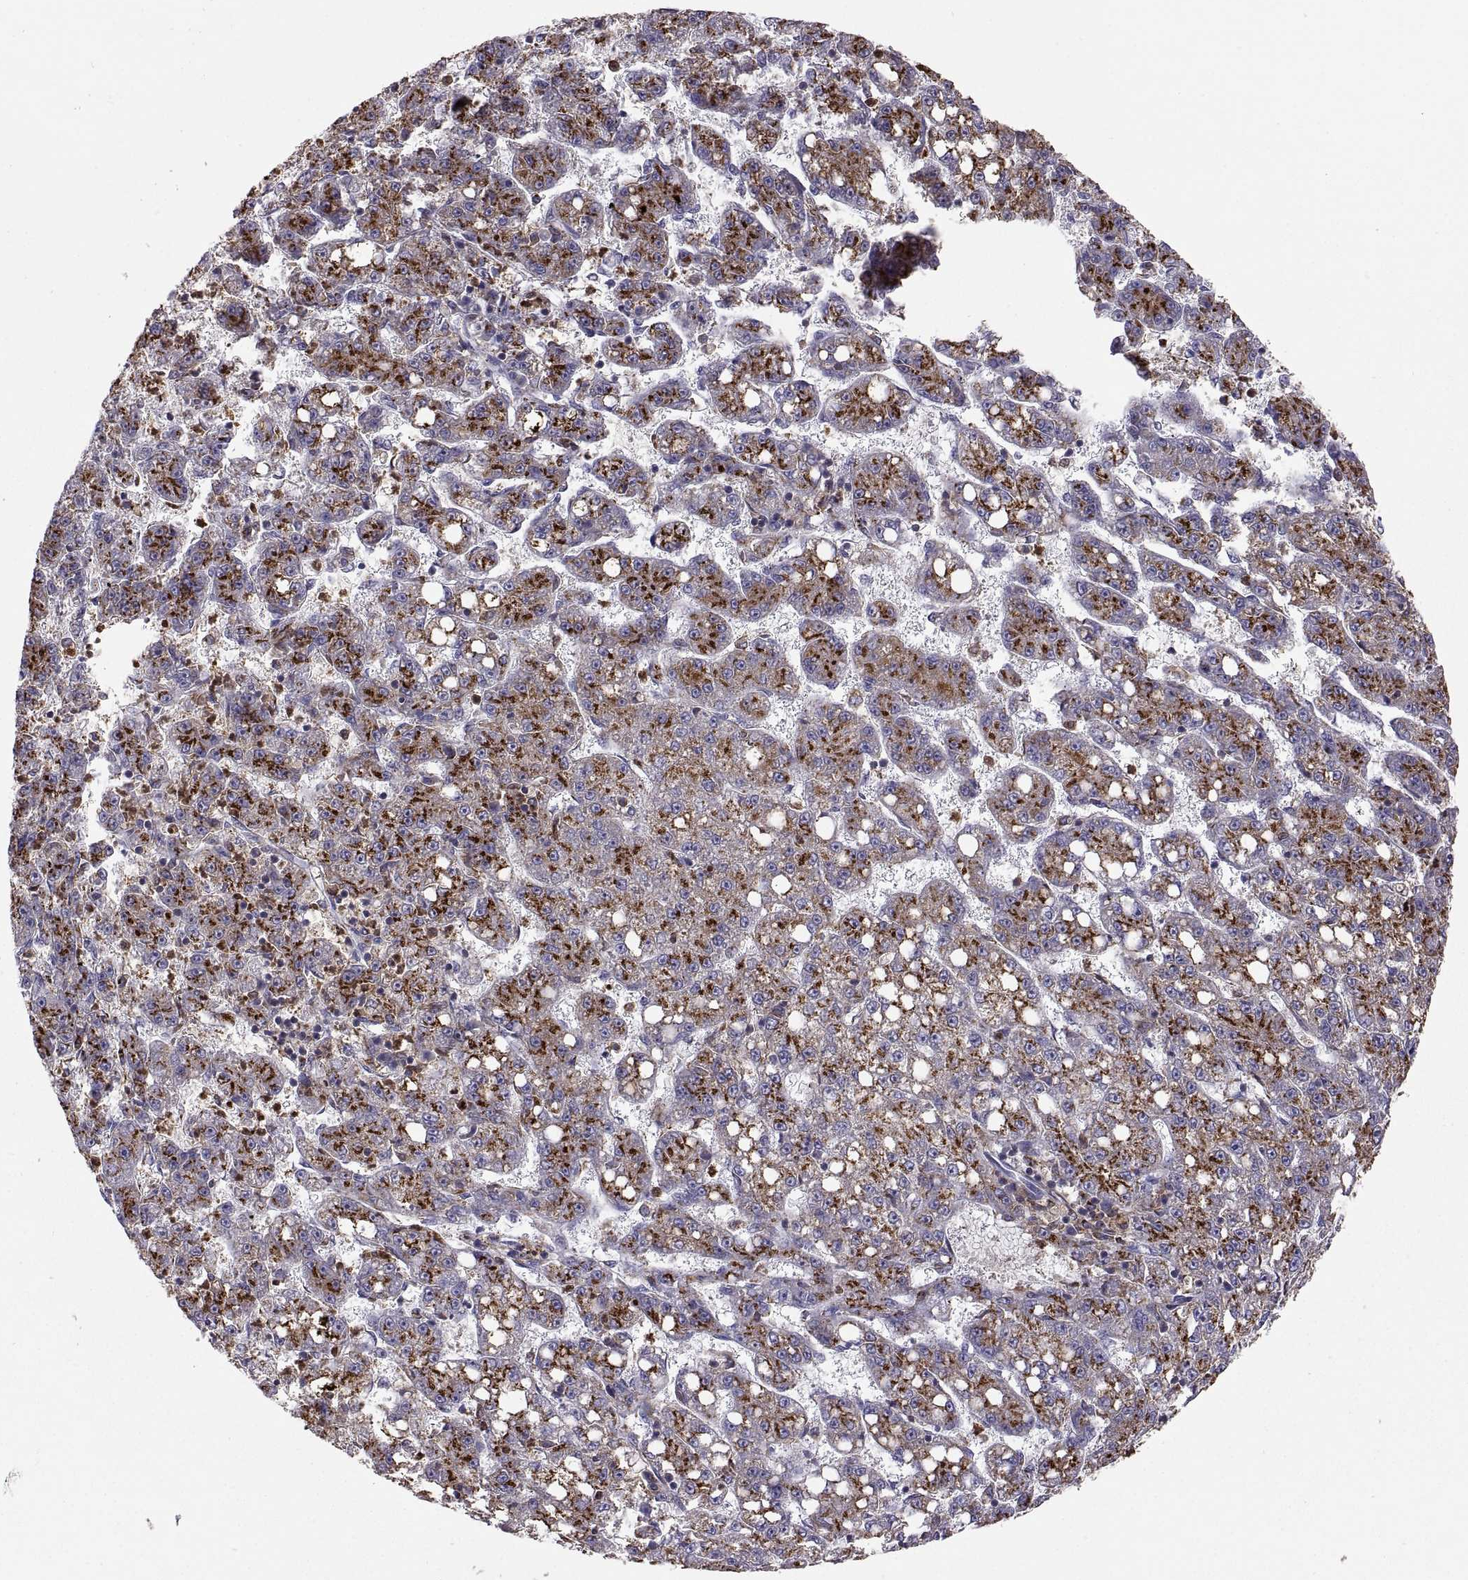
{"staining": {"intensity": "strong", "quantity": ">75%", "location": "cytoplasmic/membranous"}, "tissue": "liver cancer", "cell_type": "Tumor cells", "image_type": "cancer", "snomed": [{"axis": "morphology", "description": "Carcinoma, Hepatocellular, NOS"}, {"axis": "topography", "description": "Liver"}], "caption": "This photomicrograph displays immunohistochemistry staining of human hepatocellular carcinoma (liver), with high strong cytoplasmic/membranous staining in approximately >75% of tumor cells.", "gene": "ACAP1", "patient": {"sex": "female", "age": 65}}